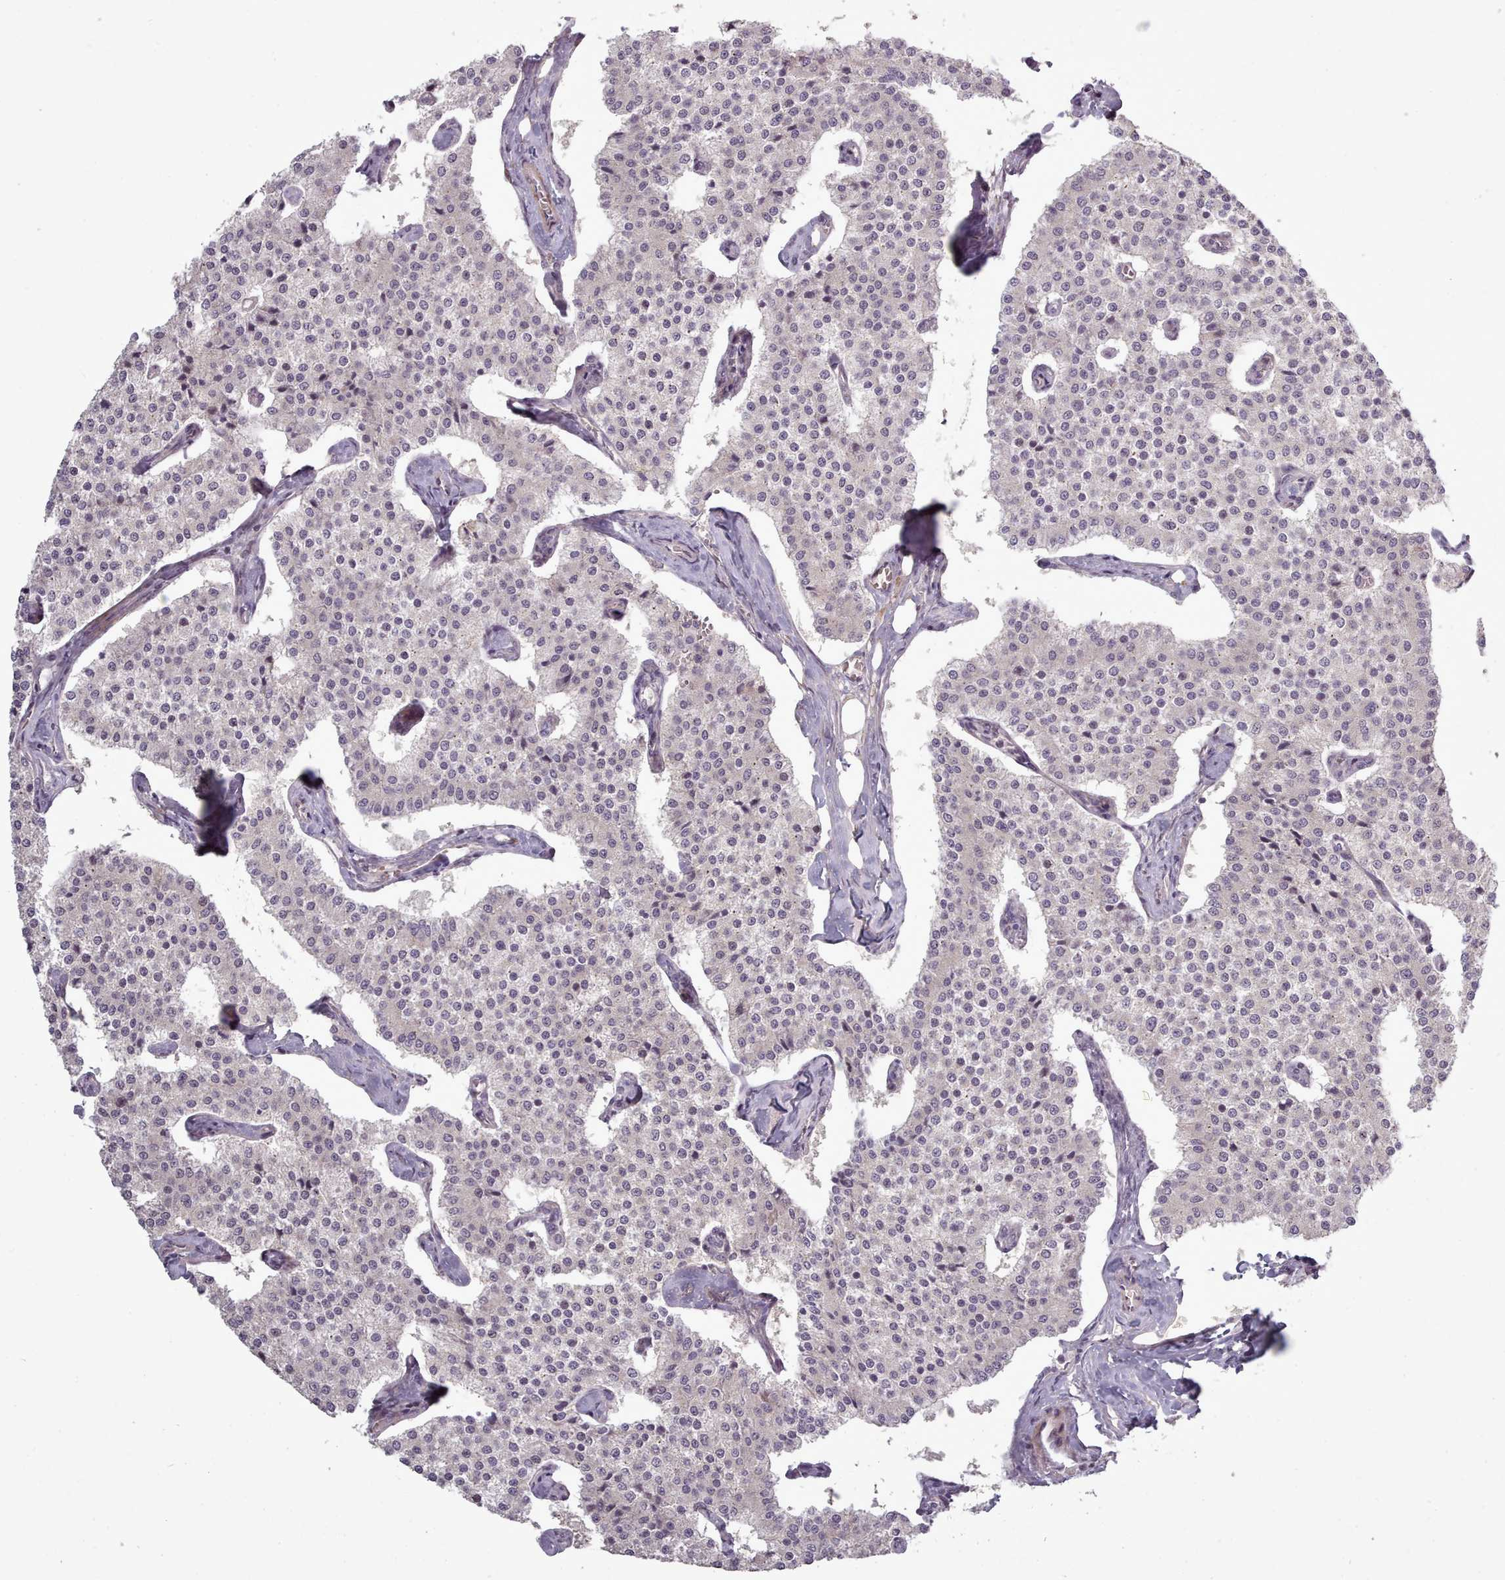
{"staining": {"intensity": "negative", "quantity": "none", "location": "none"}, "tissue": "carcinoid", "cell_type": "Tumor cells", "image_type": "cancer", "snomed": [{"axis": "morphology", "description": "Carcinoid, malignant, NOS"}, {"axis": "topography", "description": "Colon"}], "caption": "DAB immunohistochemical staining of carcinoid reveals no significant positivity in tumor cells.", "gene": "LEFTY2", "patient": {"sex": "female", "age": 52}}